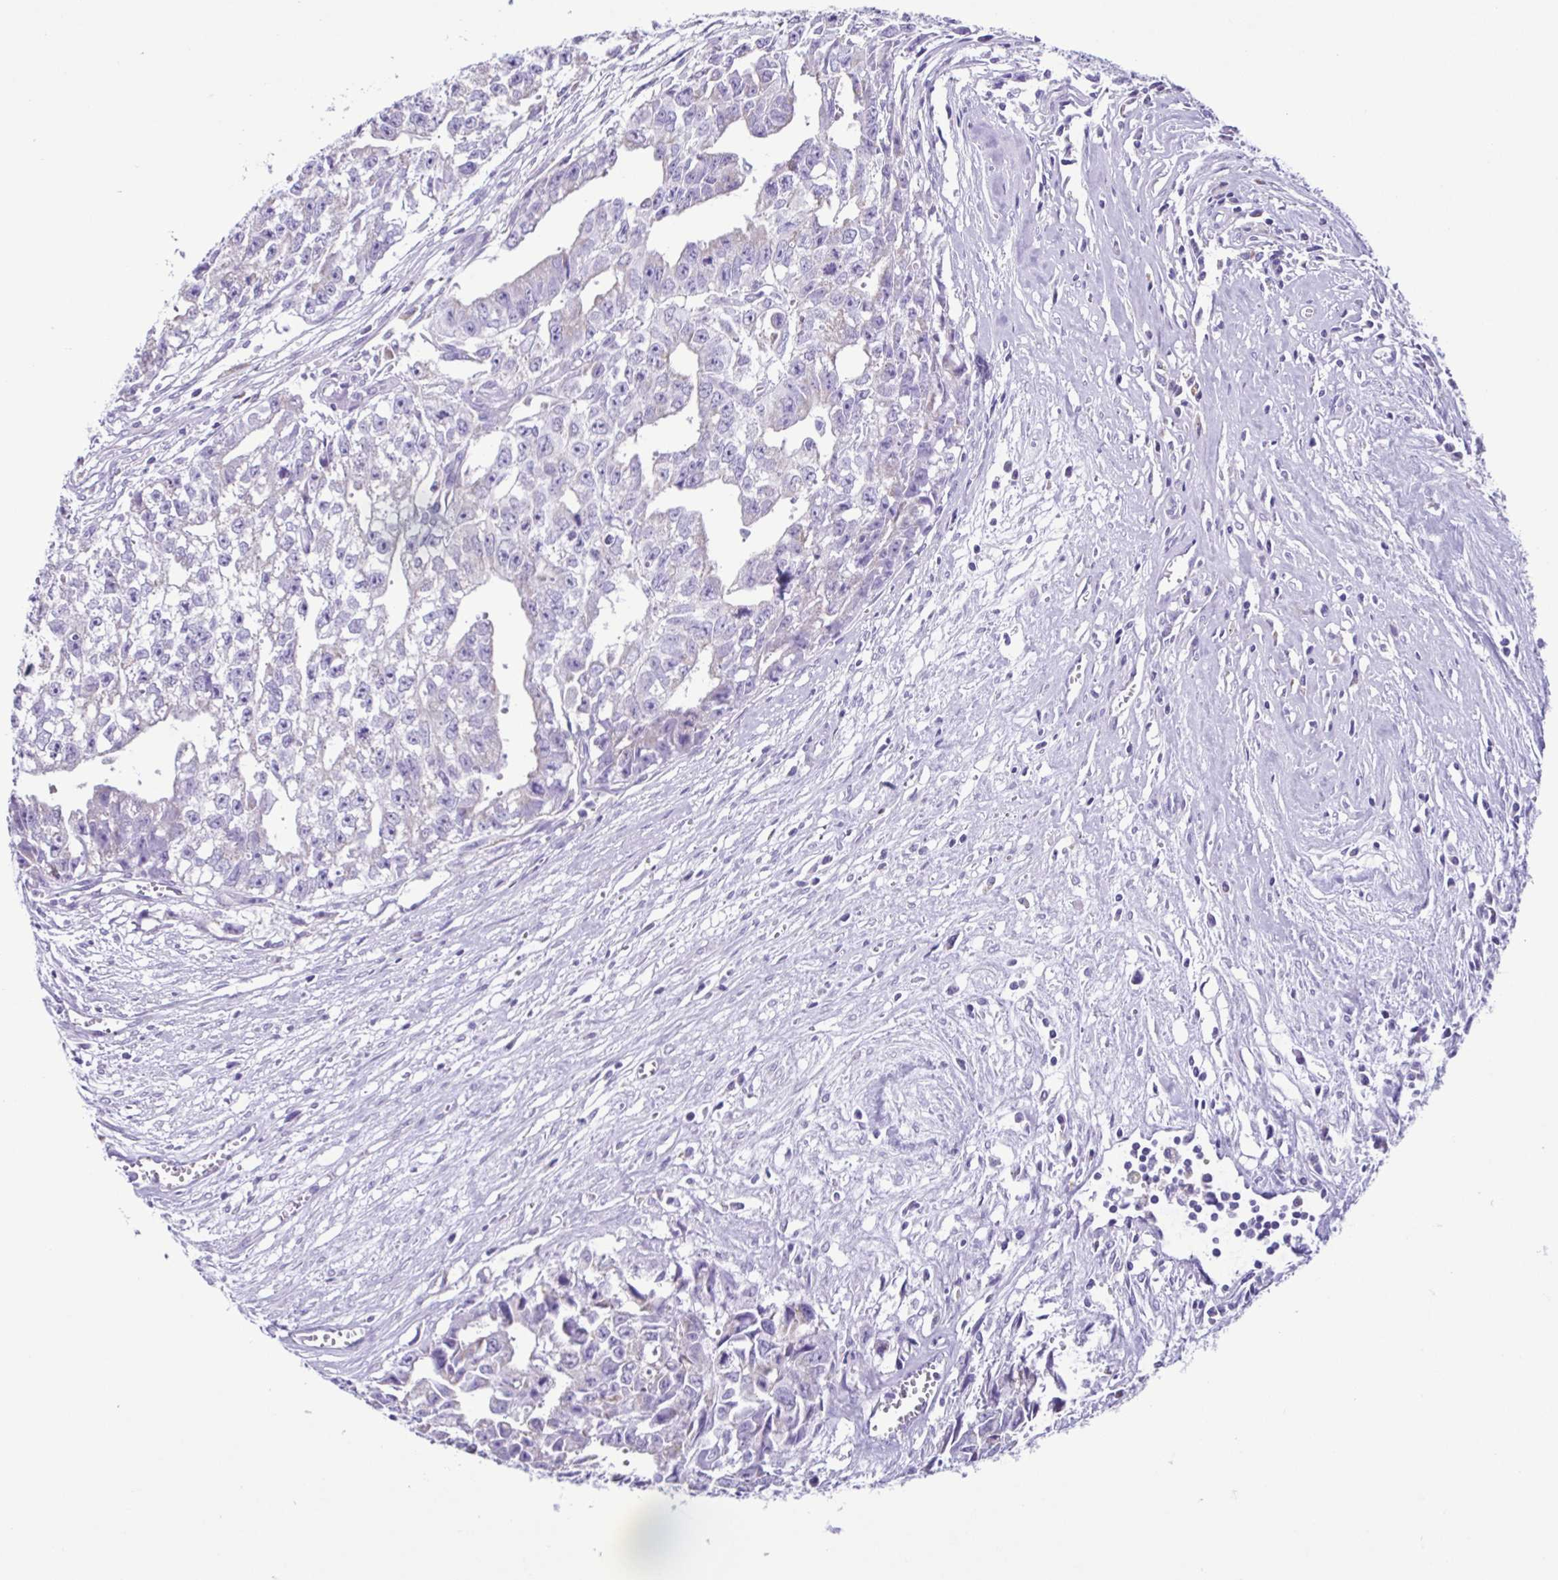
{"staining": {"intensity": "negative", "quantity": "none", "location": "none"}, "tissue": "testis cancer", "cell_type": "Tumor cells", "image_type": "cancer", "snomed": [{"axis": "morphology", "description": "Carcinoma, Embryonal, NOS"}, {"axis": "morphology", "description": "Teratoma, malignant, NOS"}, {"axis": "topography", "description": "Testis"}], "caption": "Immunohistochemical staining of testis cancer demonstrates no significant staining in tumor cells.", "gene": "ACTRT3", "patient": {"sex": "male", "age": 24}}